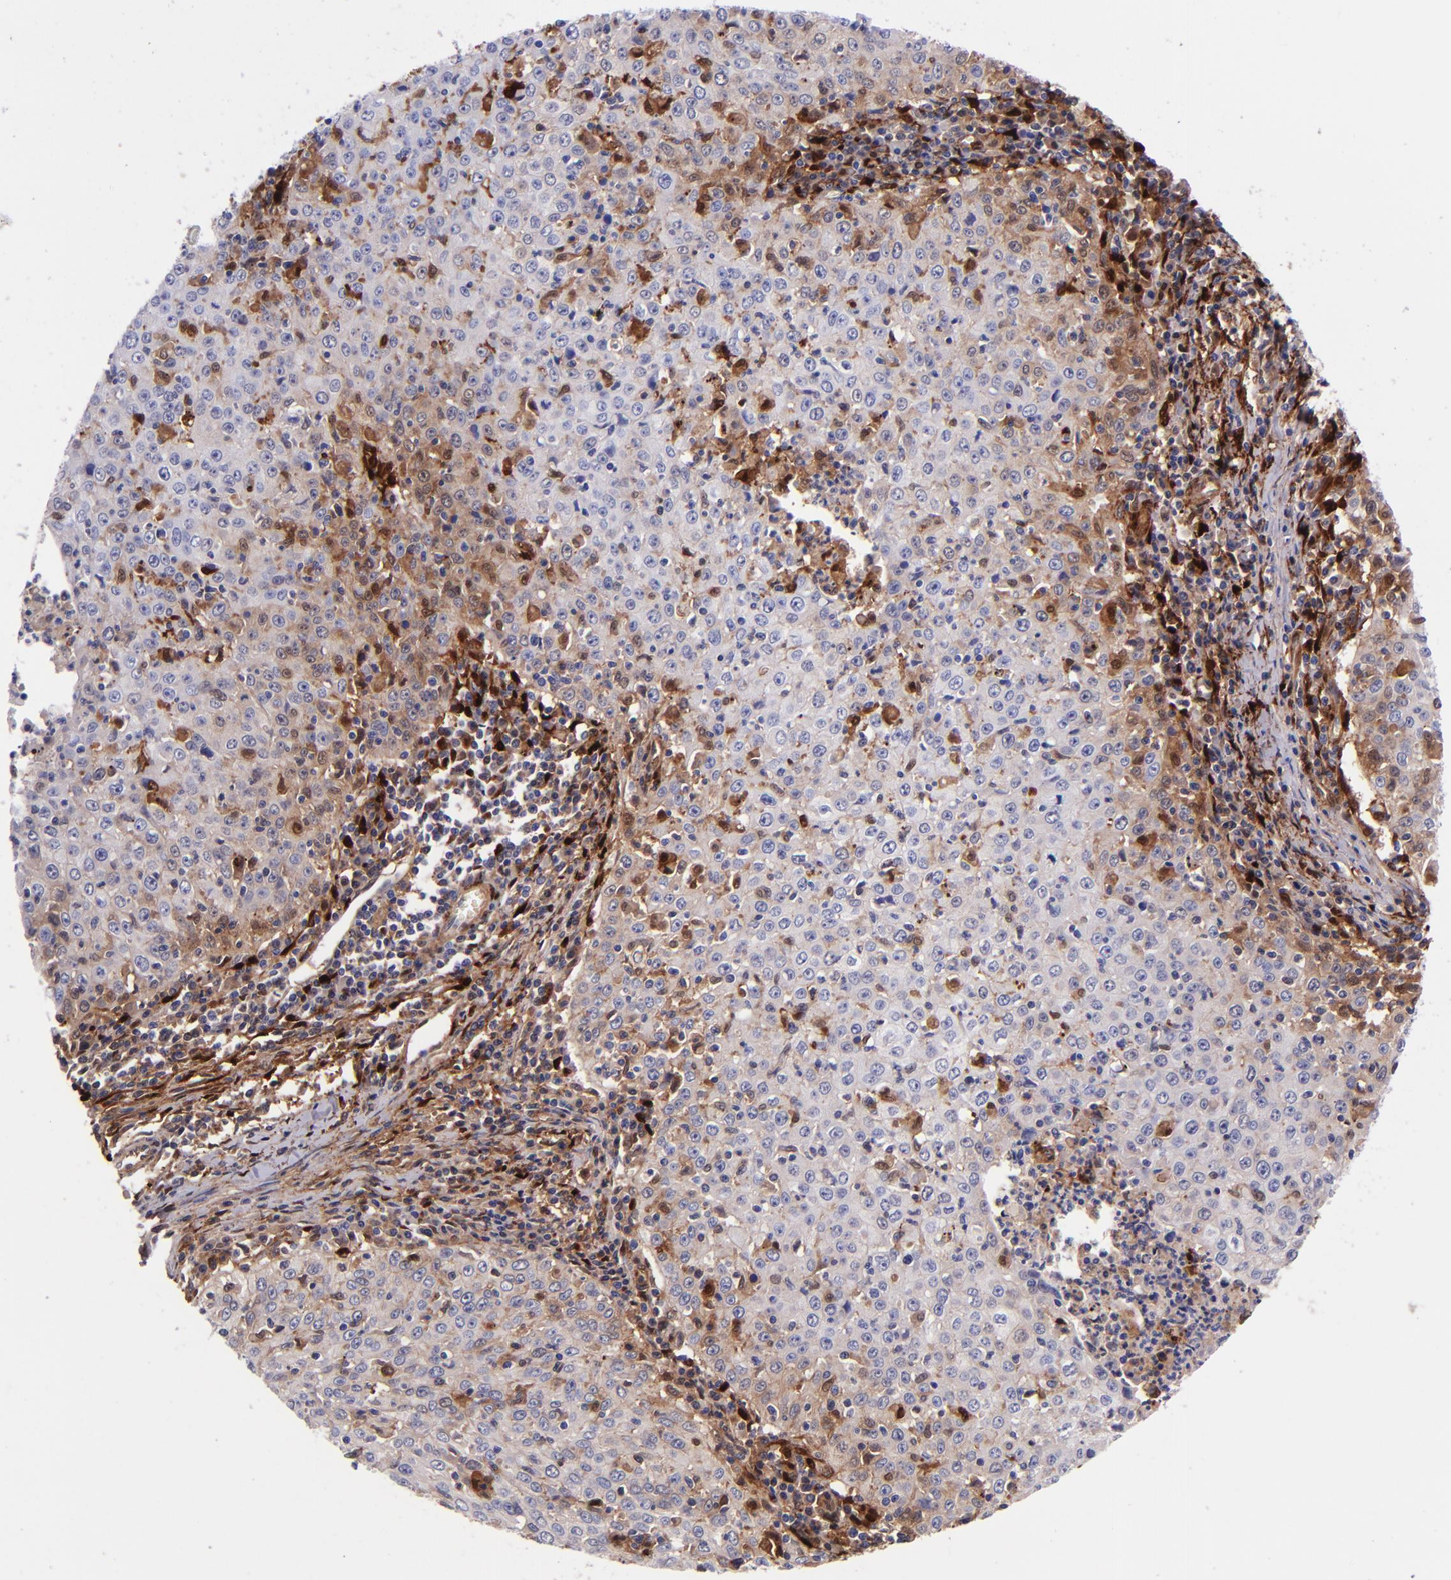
{"staining": {"intensity": "moderate", "quantity": "<25%", "location": "cytoplasmic/membranous"}, "tissue": "cervical cancer", "cell_type": "Tumor cells", "image_type": "cancer", "snomed": [{"axis": "morphology", "description": "Squamous cell carcinoma, NOS"}, {"axis": "topography", "description": "Cervix"}], "caption": "Tumor cells exhibit moderate cytoplasmic/membranous staining in approximately <25% of cells in cervical cancer (squamous cell carcinoma).", "gene": "LGALS1", "patient": {"sex": "female", "age": 27}}